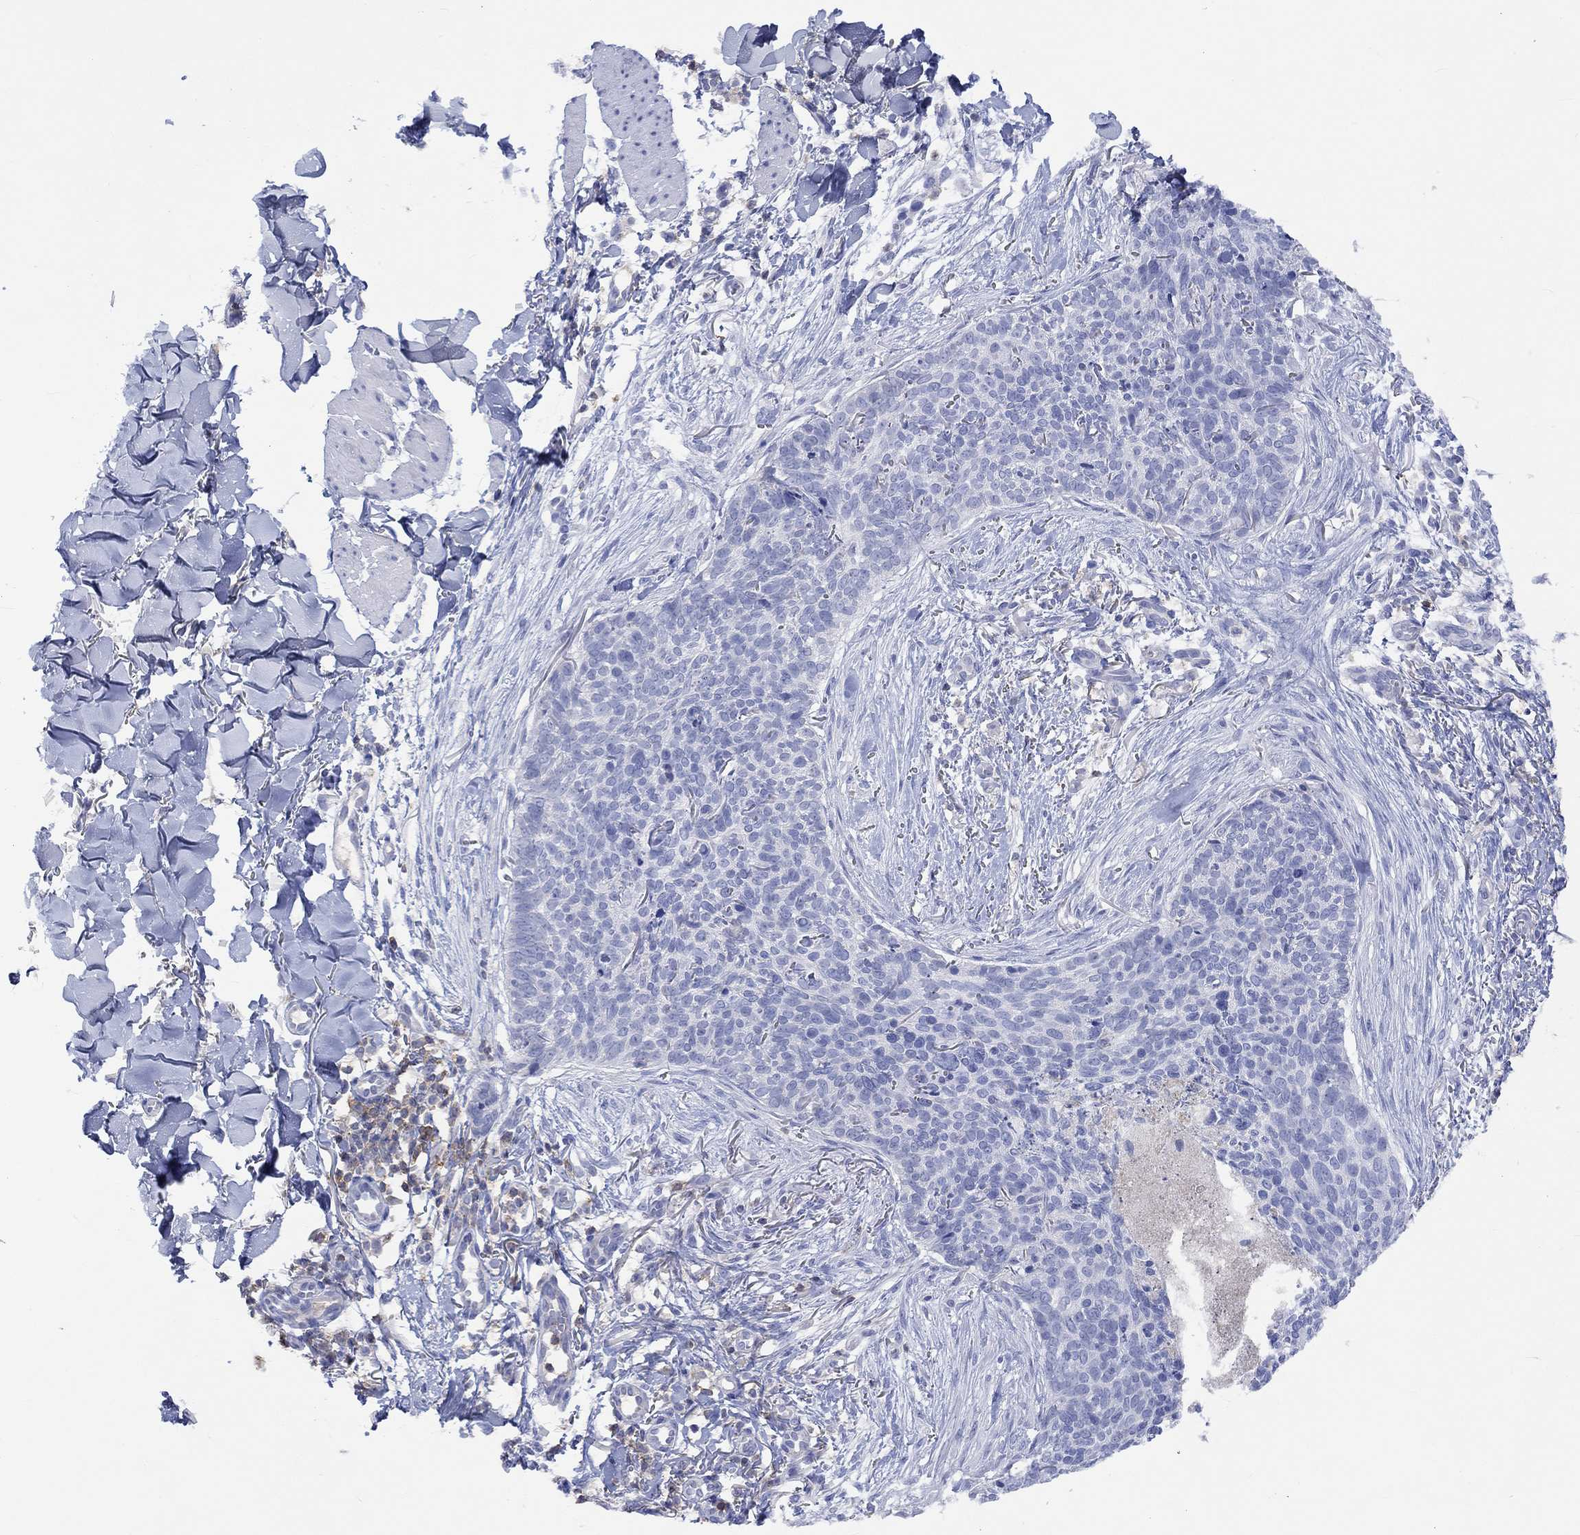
{"staining": {"intensity": "negative", "quantity": "none", "location": "none"}, "tissue": "skin cancer", "cell_type": "Tumor cells", "image_type": "cancer", "snomed": [{"axis": "morphology", "description": "Basal cell carcinoma"}, {"axis": "topography", "description": "Skin"}], "caption": "Protein analysis of skin cancer reveals no significant staining in tumor cells.", "gene": "GCM1", "patient": {"sex": "male", "age": 64}}